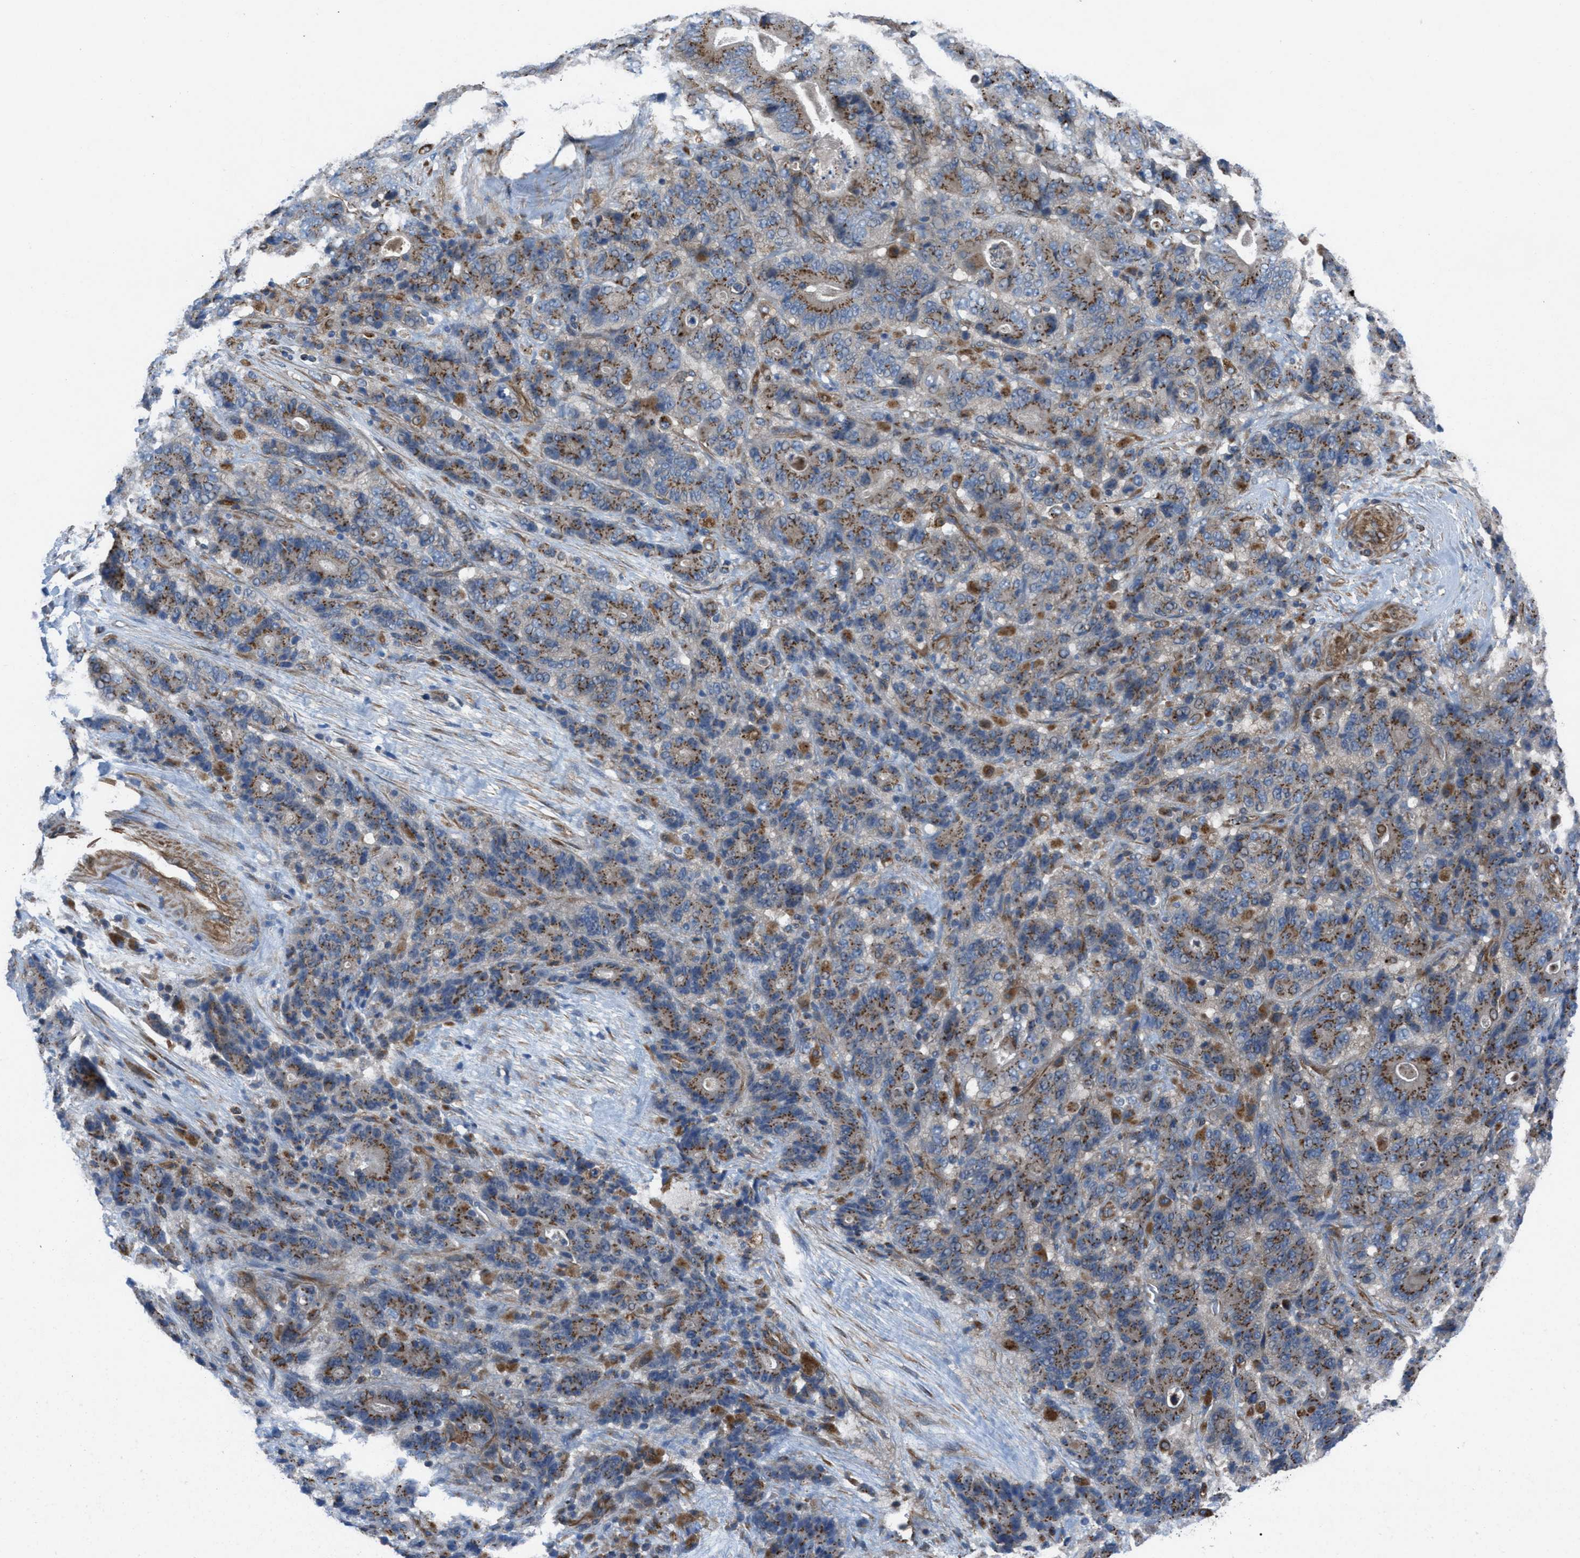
{"staining": {"intensity": "moderate", "quantity": "25%-75%", "location": "cytoplasmic/membranous"}, "tissue": "stomach cancer", "cell_type": "Tumor cells", "image_type": "cancer", "snomed": [{"axis": "morphology", "description": "Adenocarcinoma, NOS"}, {"axis": "topography", "description": "Stomach"}], "caption": "Approximately 25%-75% of tumor cells in stomach adenocarcinoma show moderate cytoplasmic/membranous protein expression as visualized by brown immunohistochemical staining.", "gene": "SLC6A9", "patient": {"sex": "female", "age": 73}}